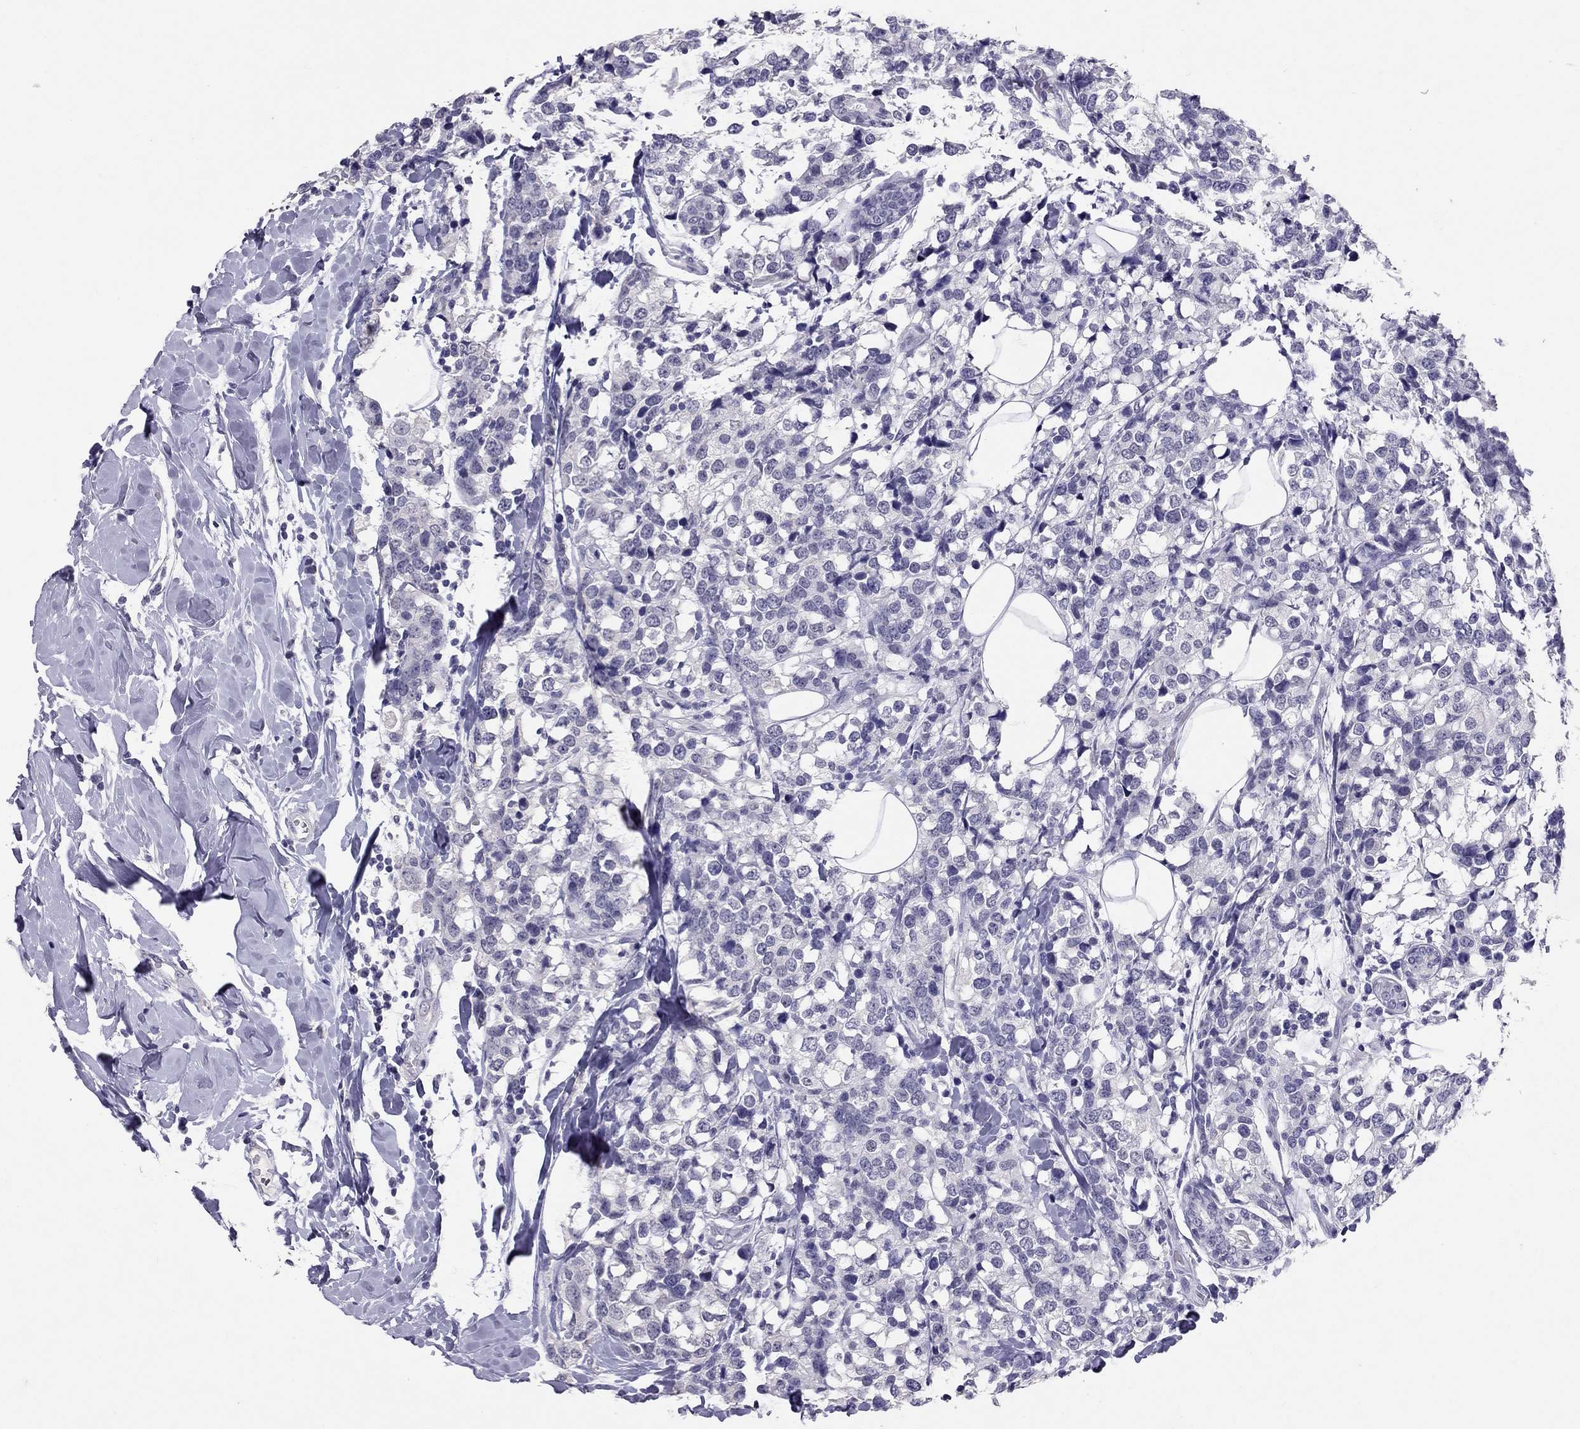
{"staining": {"intensity": "negative", "quantity": "none", "location": "none"}, "tissue": "breast cancer", "cell_type": "Tumor cells", "image_type": "cancer", "snomed": [{"axis": "morphology", "description": "Lobular carcinoma"}, {"axis": "topography", "description": "Breast"}], "caption": "This is an immunohistochemistry photomicrograph of breast cancer. There is no expression in tumor cells.", "gene": "PSMB11", "patient": {"sex": "female", "age": 59}}